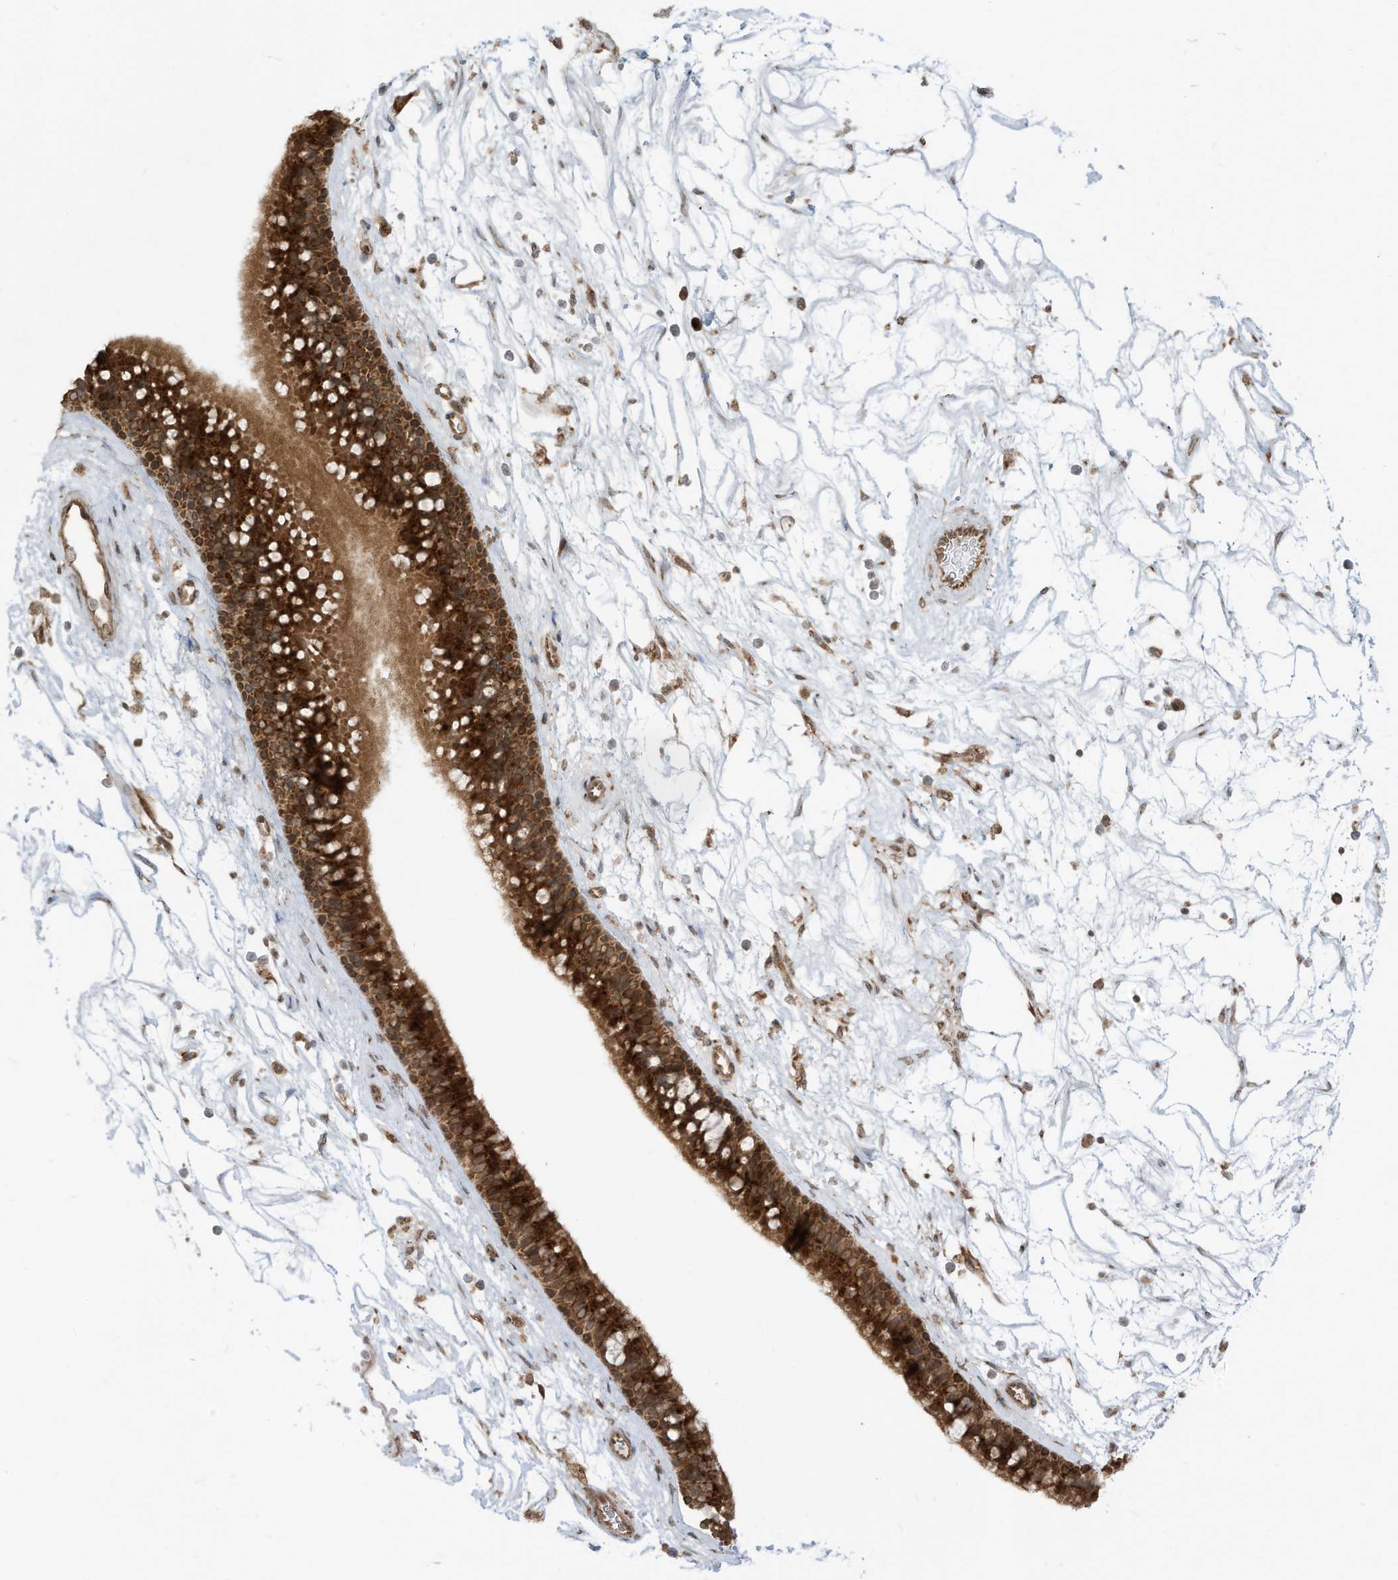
{"staining": {"intensity": "strong", "quantity": ">75%", "location": "cytoplasmic/membranous"}, "tissue": "nasopharynx", "cell_type": "Respiratory epithelial cells", "image_type": "normal", "snomed": [{"axis": "morphology", "description": "Normal tissue, NOS"}, {"axis": "topography", "description": "Nasopharynx"}], "caption": "High-power microscopy captured an immunohistochemistry (IHC) photomicrograph of normal nasopharynx, revealing strong cytoplasmic/membranous expression in approximately >75% of respiratory epithelial cells.", "gene": "TRIM67", "patient": {"sex": "male", "age": 64}}